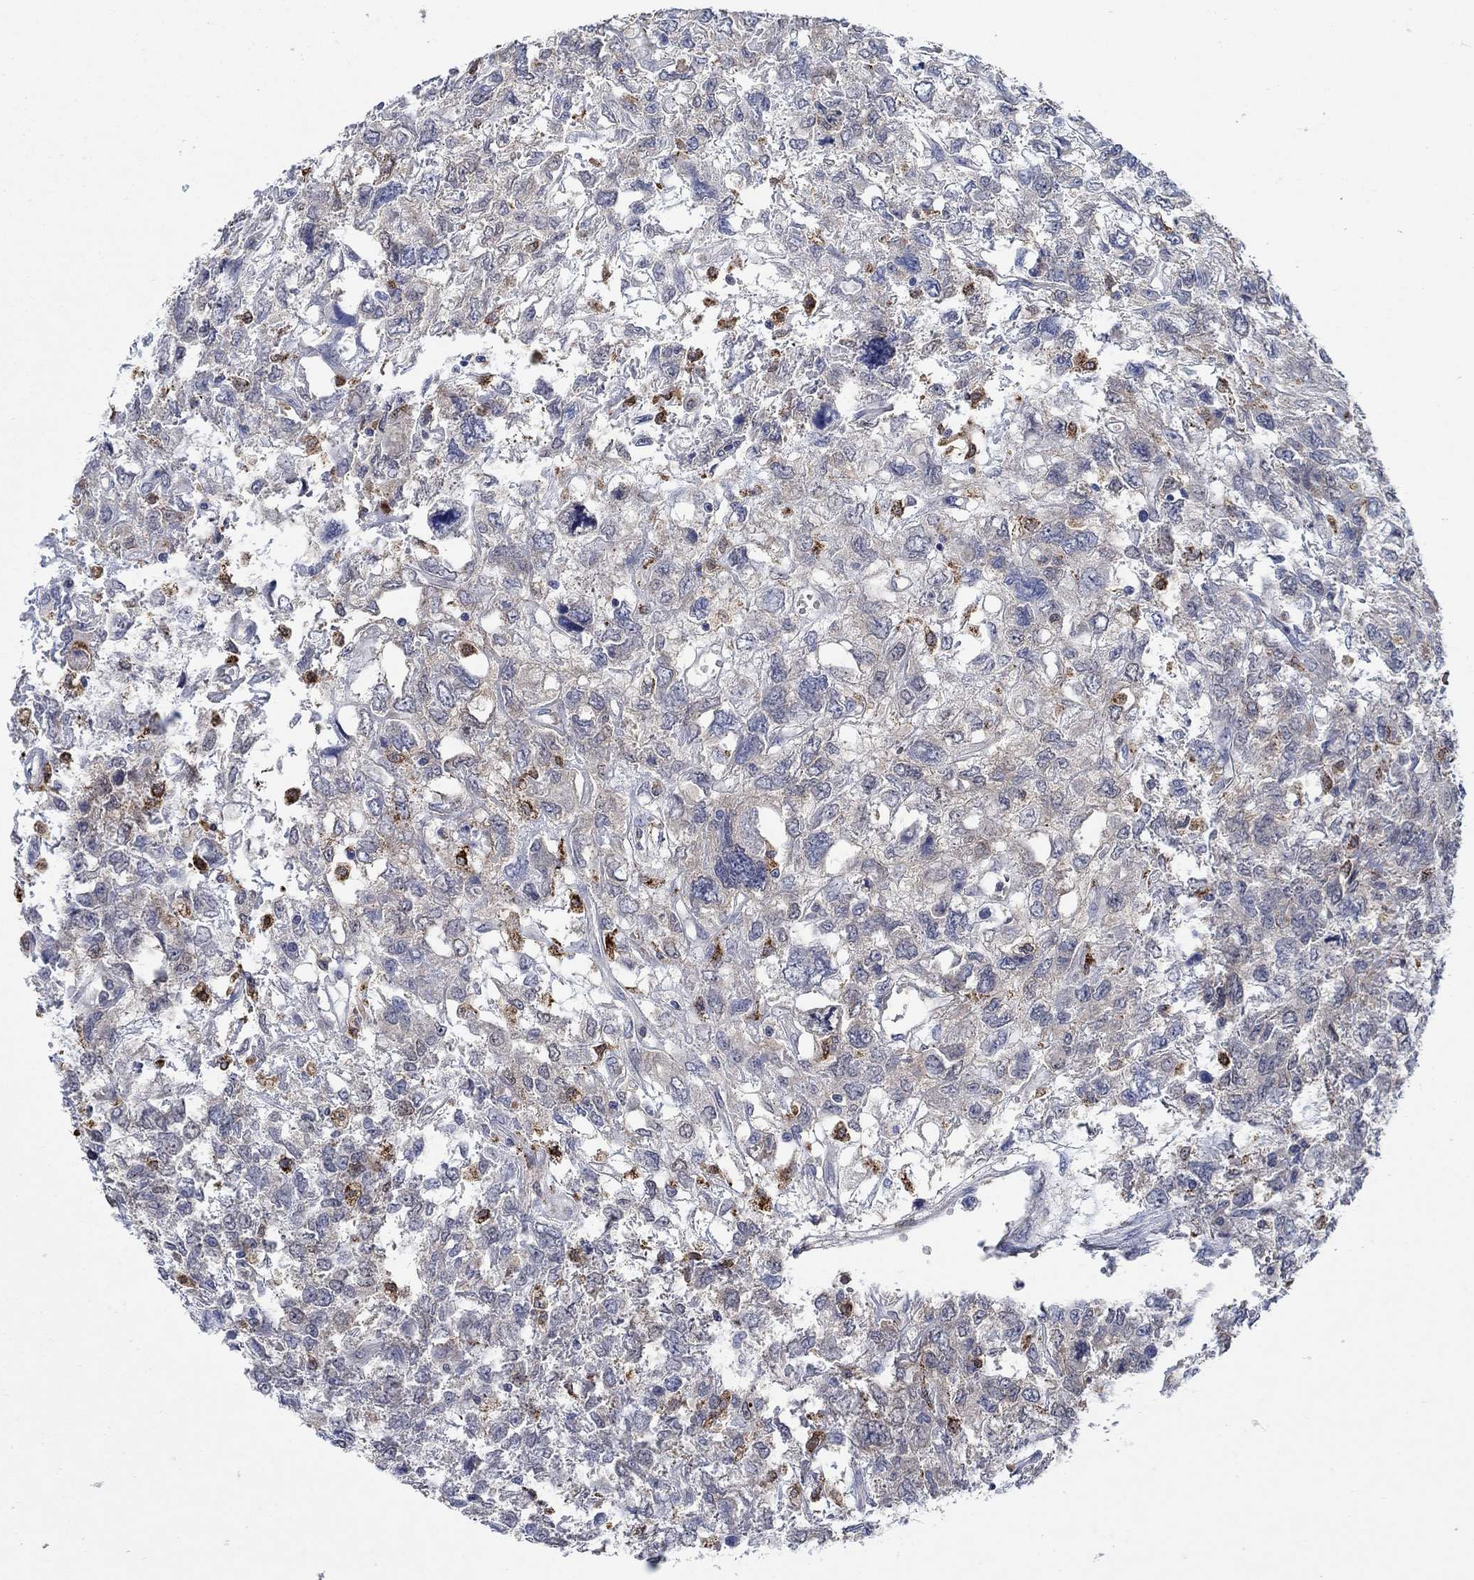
{"staining": {"intensity": "negative", "quantity": "none", "location": "none"}, "tissue": "testis cancer", "cell_type": "Tumor cells", "image_type": "cancer", "snomed": [{"axis": "morphology", "description": "Seminoma, NOS"}, {"axis": "topography", "description": "Testis"}], "caption": "Immunohistochemistry (IHC) of human testis cancer displays no staining in tumor cells.", "gene": "MPP1", "patient": {"sex": "male", "age": 52}}